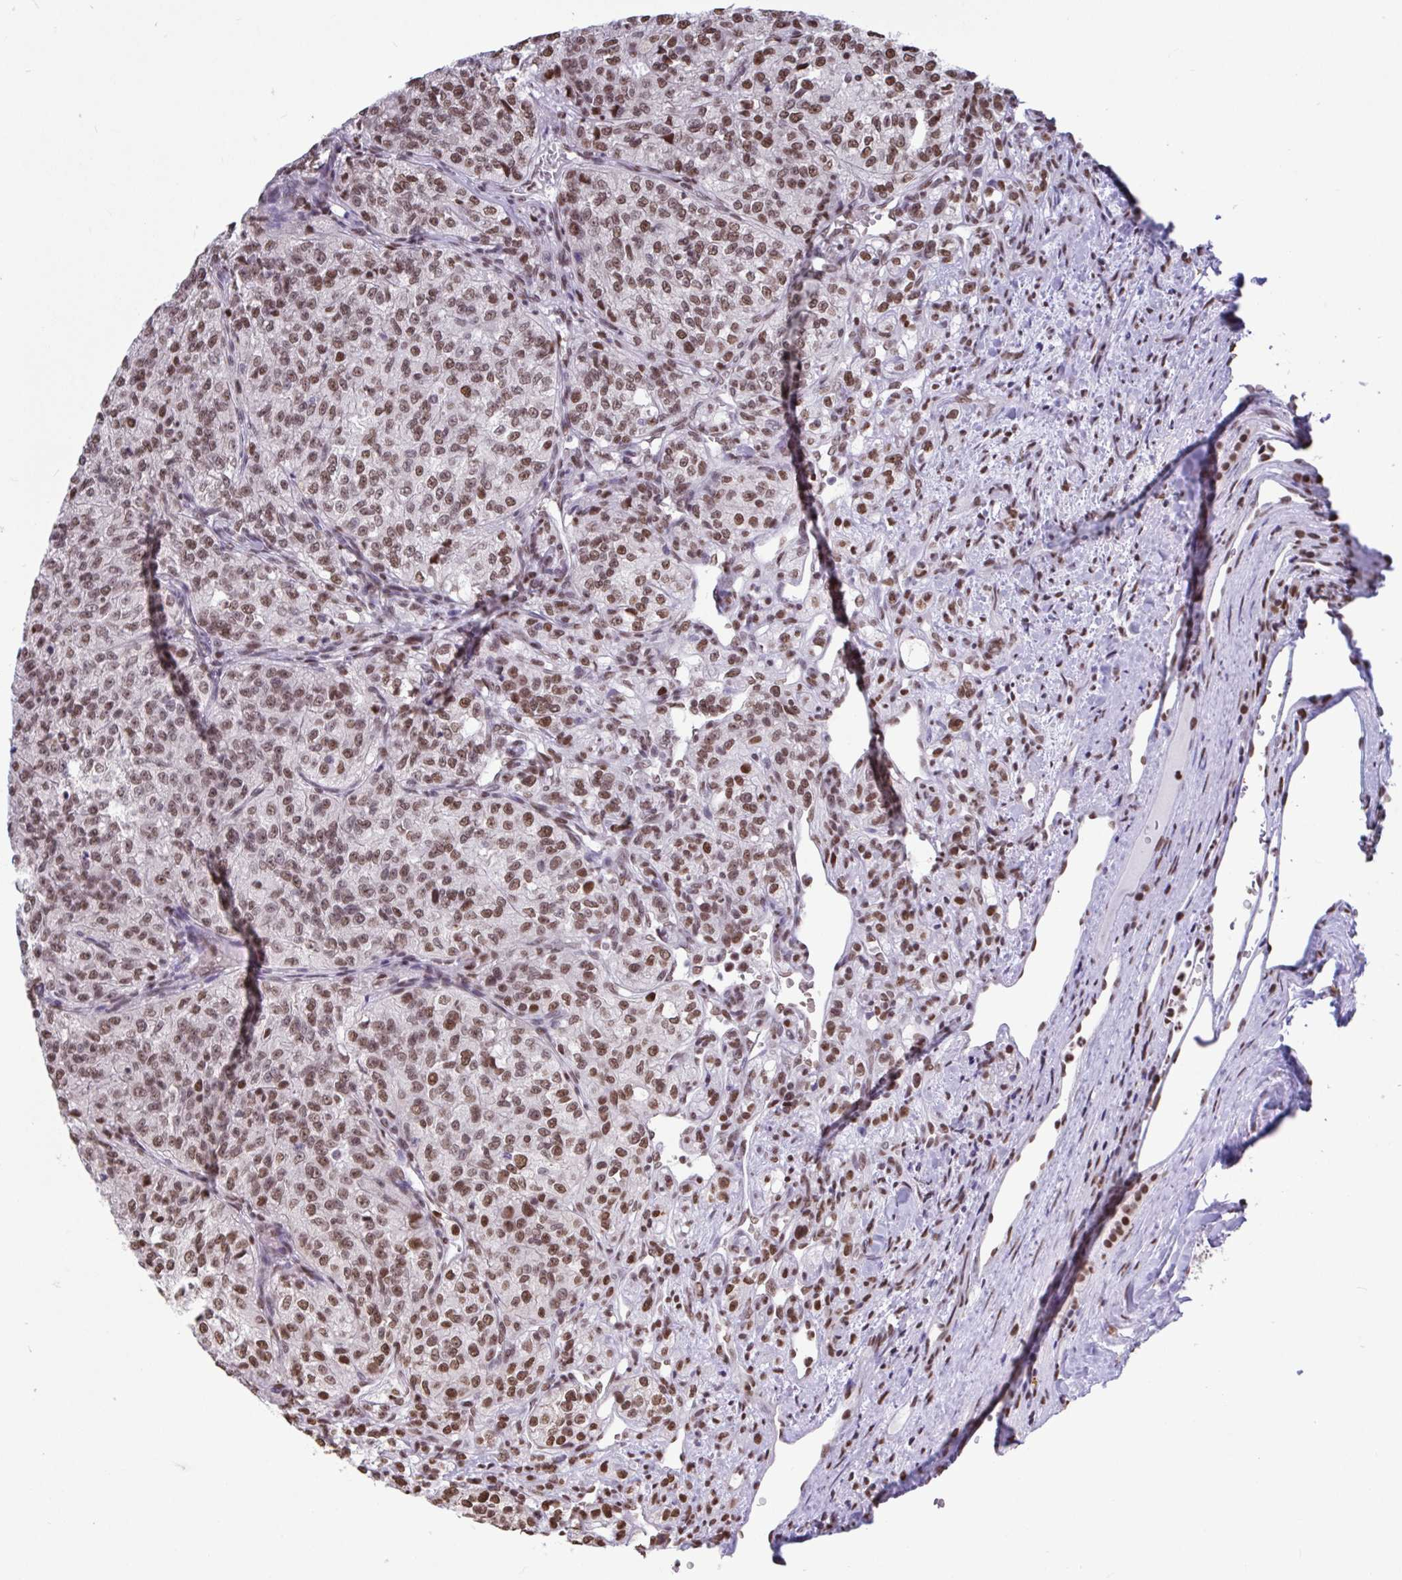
{"staining": {"intensity": "moderate", "quantity": ">75%", "location": "nuclear"}, "tissue": "renal cancer", "cell_type": "Tumor cells", "image_type": "cancer", "snomed": [{"axis": "morphology", "description": "Adenocarcinoma, NOS"}, {"axis": "topography", "description": "Kidney"}], "caption": "DAB (3,3'-diaminobenzidine) immunohistochemical staining of human renal adenocarcinoma demonstrates moderate nuclear protein staining in about >75% of tumor cells.", "gene": "HNRNPDL", "patient": {"sex": "female", "age": 63}}